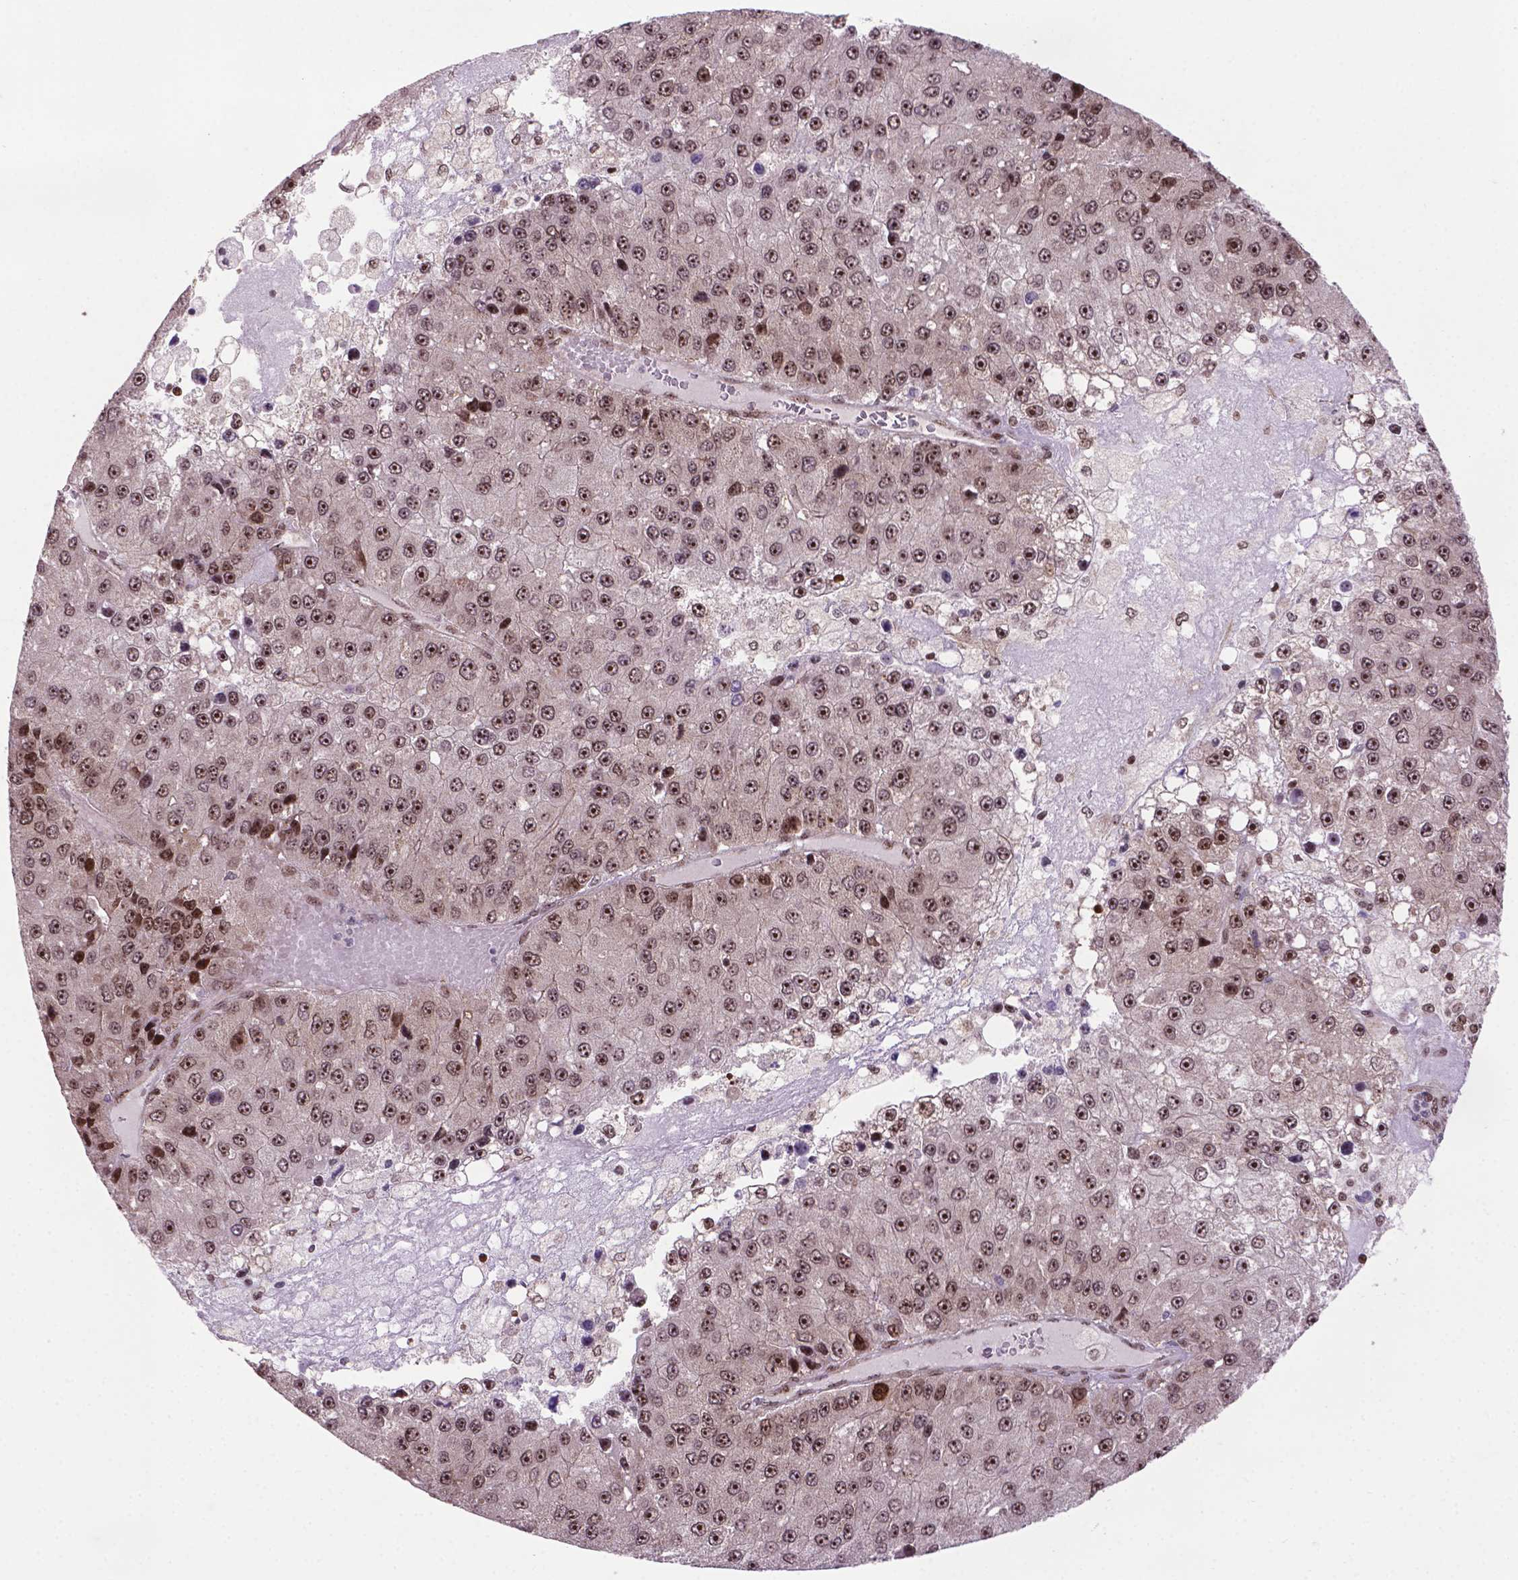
{"staining": {"intensity": "moderate", "quantity": ">75%", "location": "nuclear"}, "tissue": "liver cancer", "cell_type": "Tumor cells", "image_type": "cancer", "snomed": [{"axis": "morphology", "description": "Carcinoma, Hepatocellular, NOS"}, {"axis": "topography", "description": "Liver"}], "caption": "A photomicrograph of human hepatocellular carcinoma (liver) stained for a protein reveals moderate nuclear brown staining in tumor cells.", "gene": "CSNK2A1", "patient": {"sex": "female", "age": 73}}